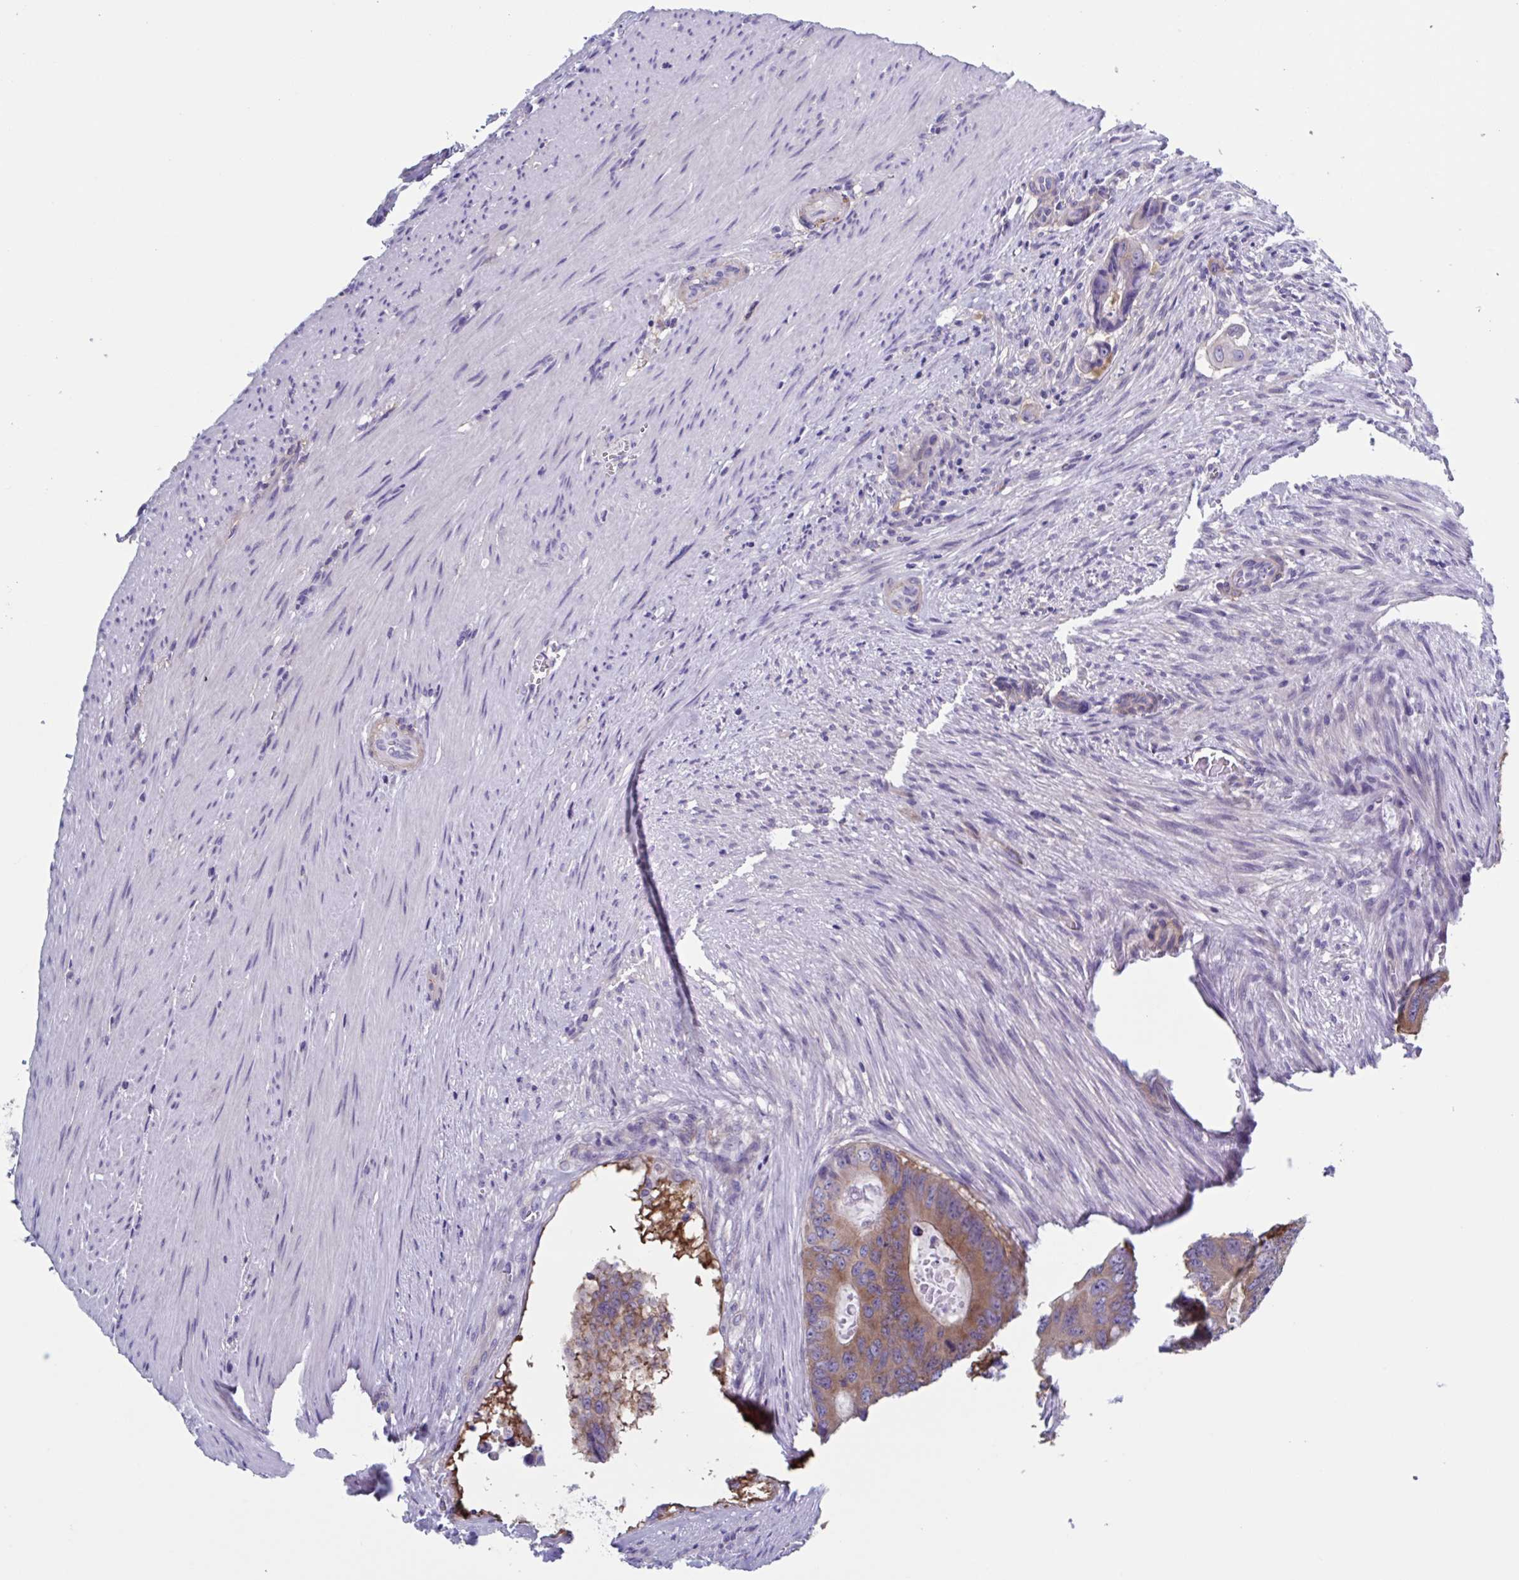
{"staining": {"intensity": "moderate", "quantity": "25%-75%", "location": "cytoplasmic/membranous"}, "tissue": "colorectal cancer", "cell_type": "Tumor cells", "image_type": "cancer", "snomed": [{"axis": "morphology", "description": "Adenocarcinoma, NOS"}, {"axis": "topography", "description": "Colon"}], "caption": "Immunohistochemical staining of human colorectal cancer (adenocarcinoma) exhibits medium levels of moderate cytoplasmic/membranous expression in about 25%-75% of tumor cells.", "gene": "LPIN3", "patient": {"sex": "male", "age": 62}}